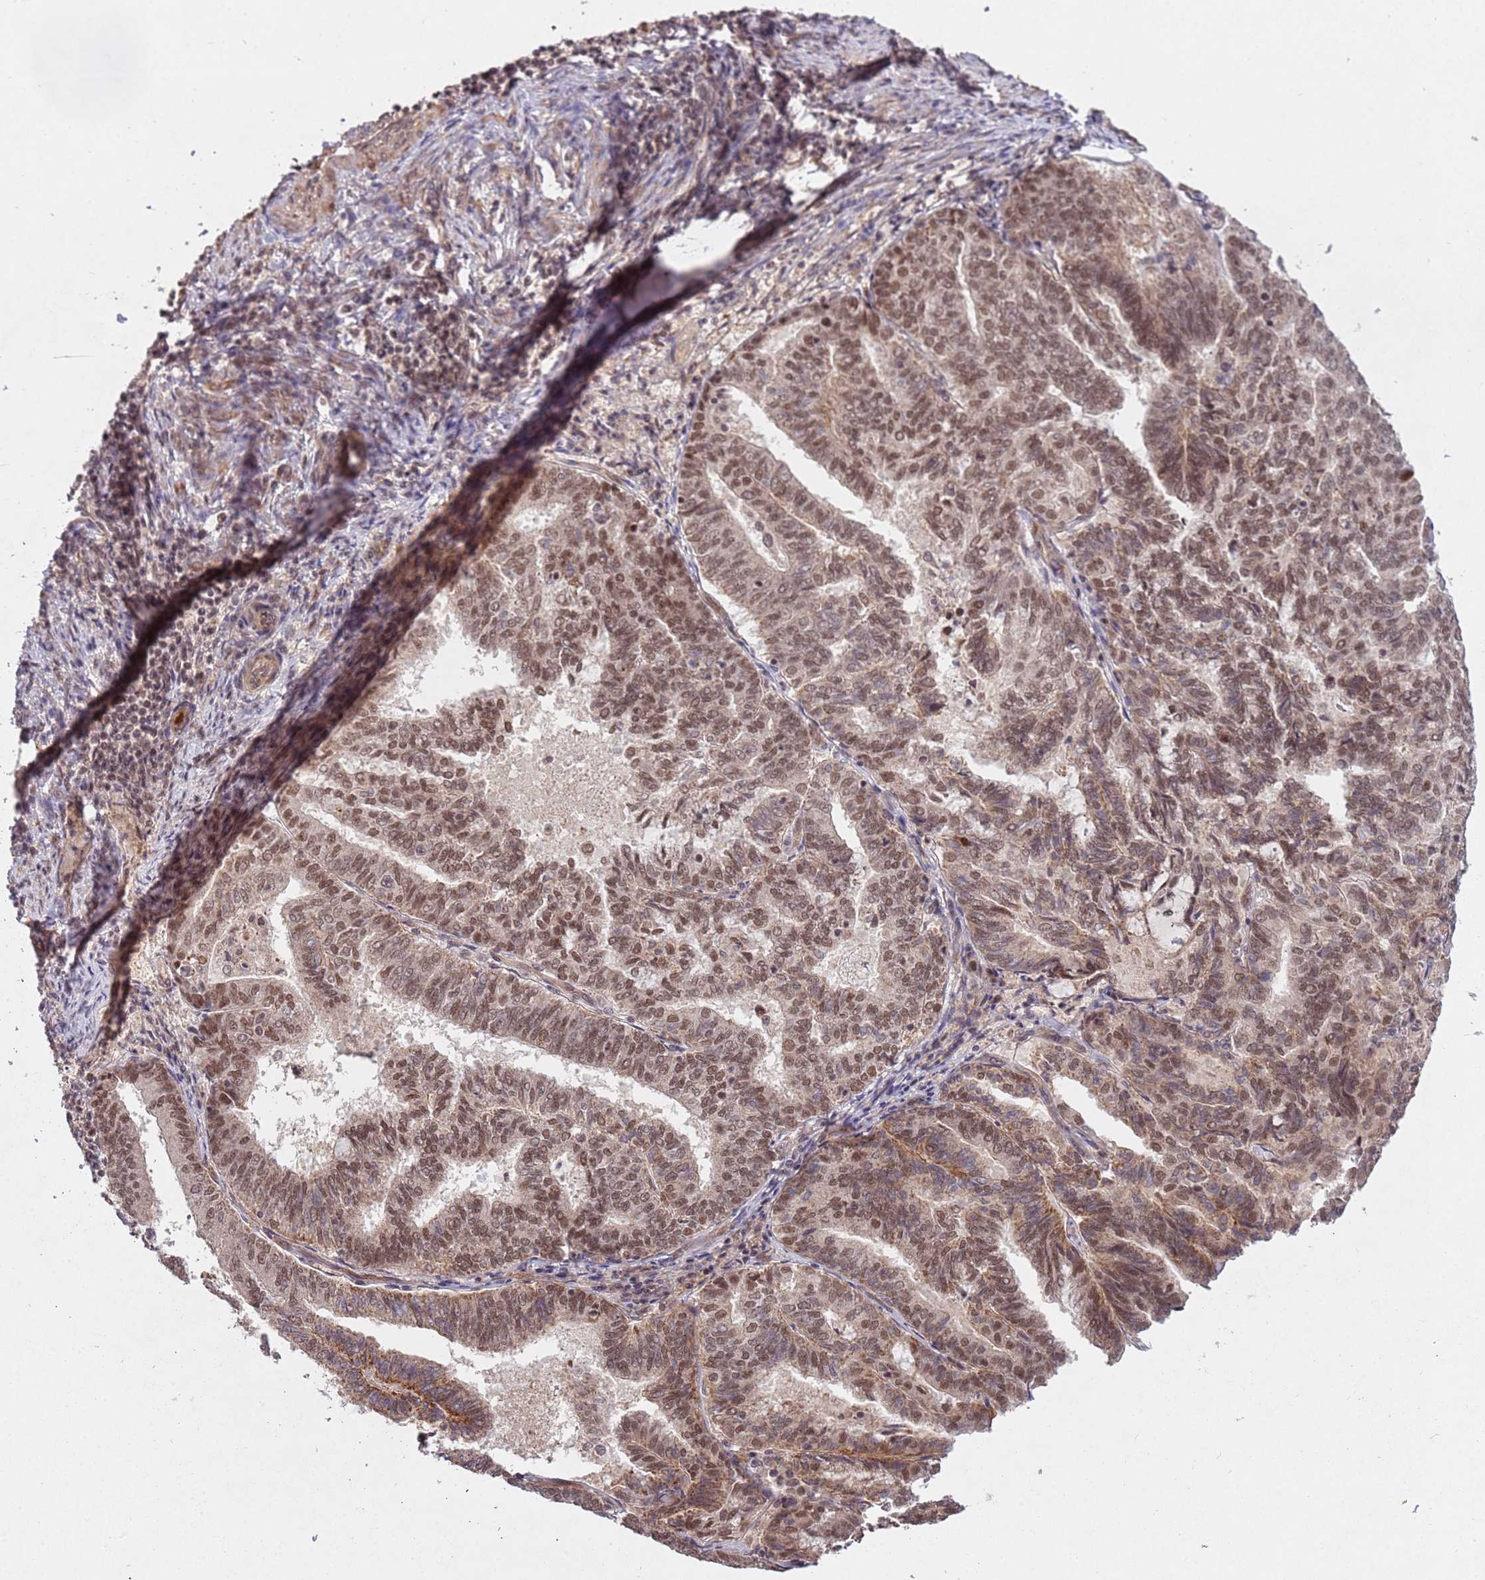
{"staining": {"intensity": "moderate", "quantity": ">75%", "location": "nuclear"}, "tissue": "endometrial cancer", "cell_type": "Tumor cells", "image_type": "cancer", "snomed": [{"axis": "morphology", "description": "Adenocarcinoma, NOS"}, {"axis": "topography", "description": "Endometrium"}], "caption": "Immunohistochemical staining of human adenocarcinoma (endometrial) demonstrates medium levels of moderate nuclear protein expression in approximately >75% of tumor cells.", "gene": "SUDS3", "patient": {"sex": "female", "age": 80}}